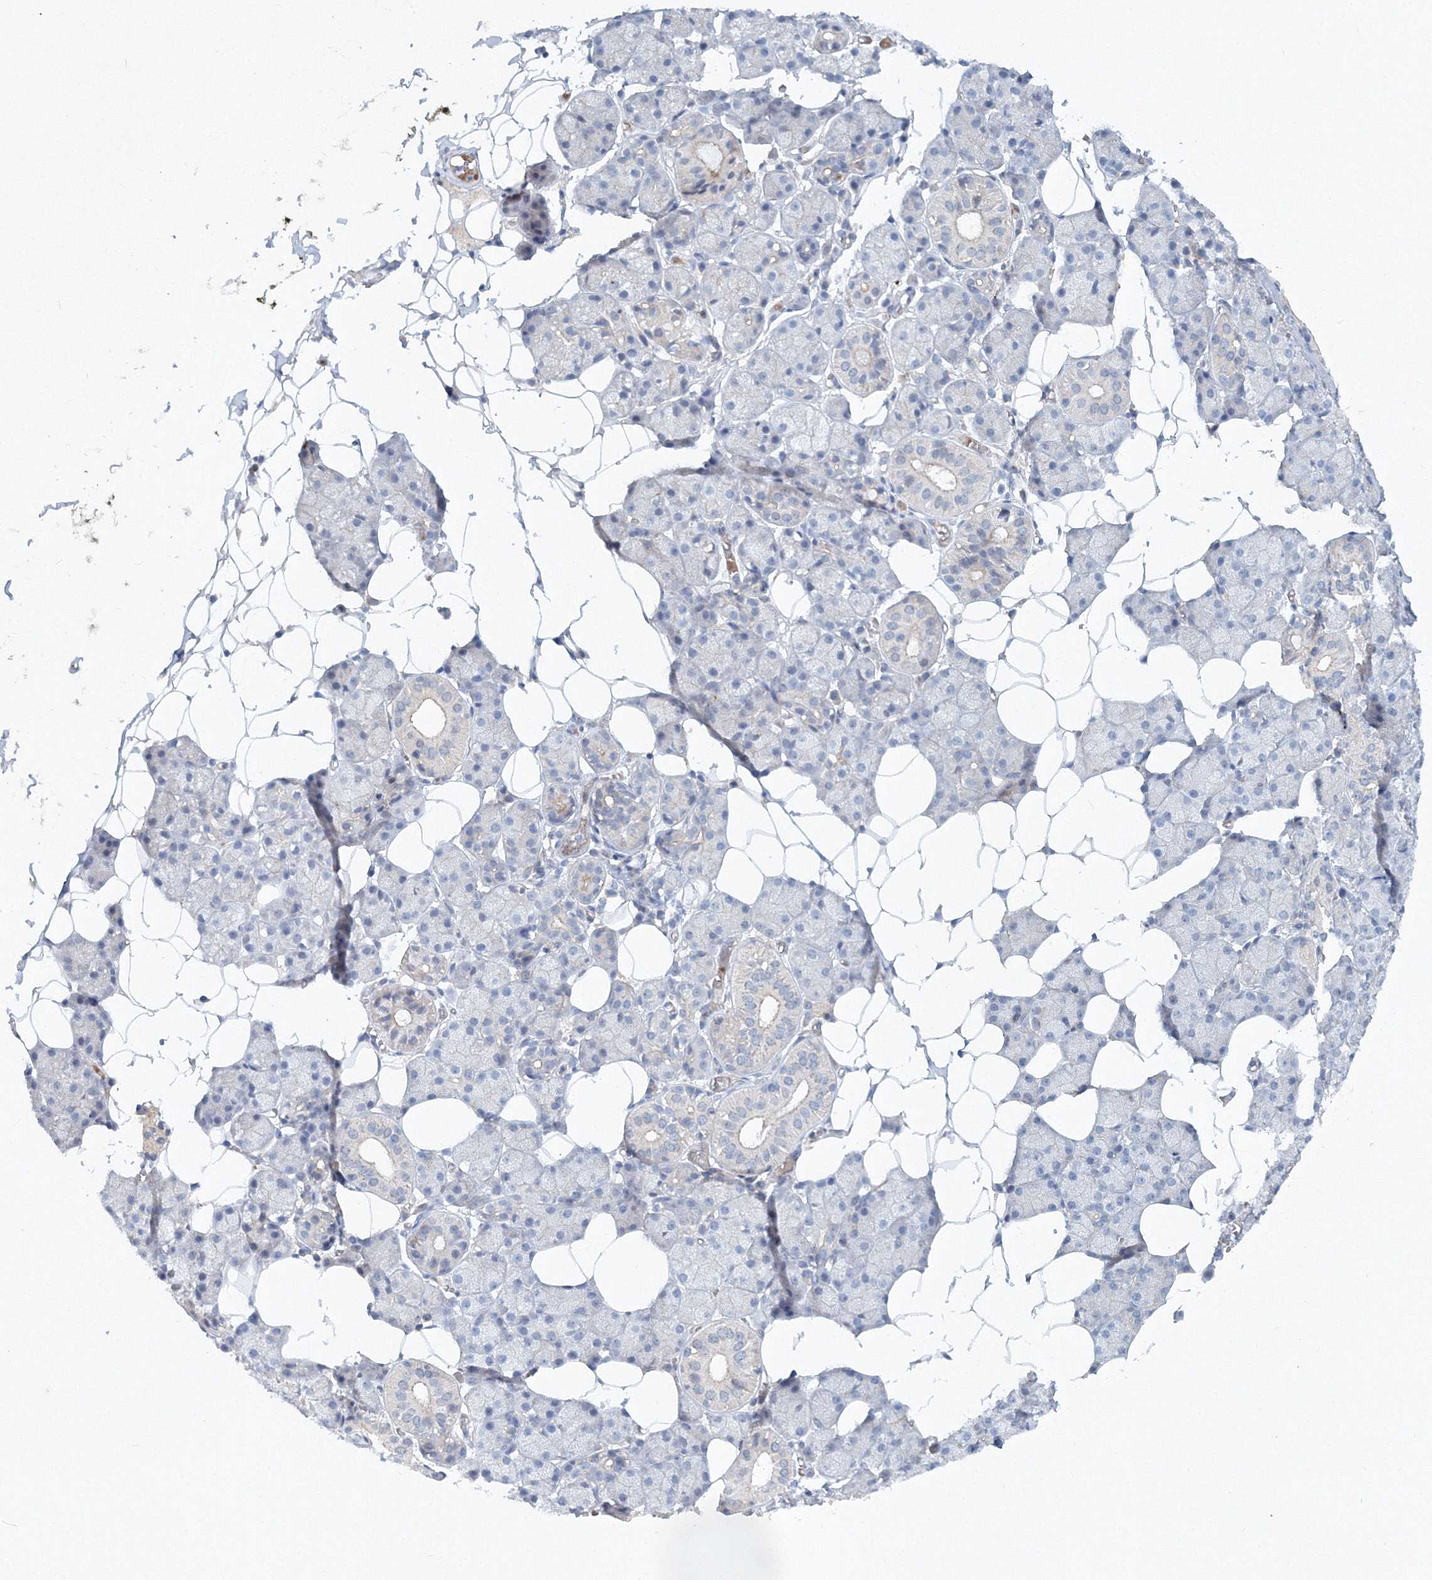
{"staining": {"intensity": "negative", "quantity": "none", "location": "none"}, "tissue": "salivary gland", "cell_type": "Glandular cells", "image_type": "normal", "snomed": [{"axis": "morphology", "description": "Normal tissue, NOS"}, {"axis": "topography", "description": "Salivary gland"}], "caption": "Immunohistochemistry micrograph of normal salivary gland stained for a protein (brown), which shows no positivity in glandular cells.", "gene": "SH3BP5", "patient": {"sex": "female", "age": 33}}